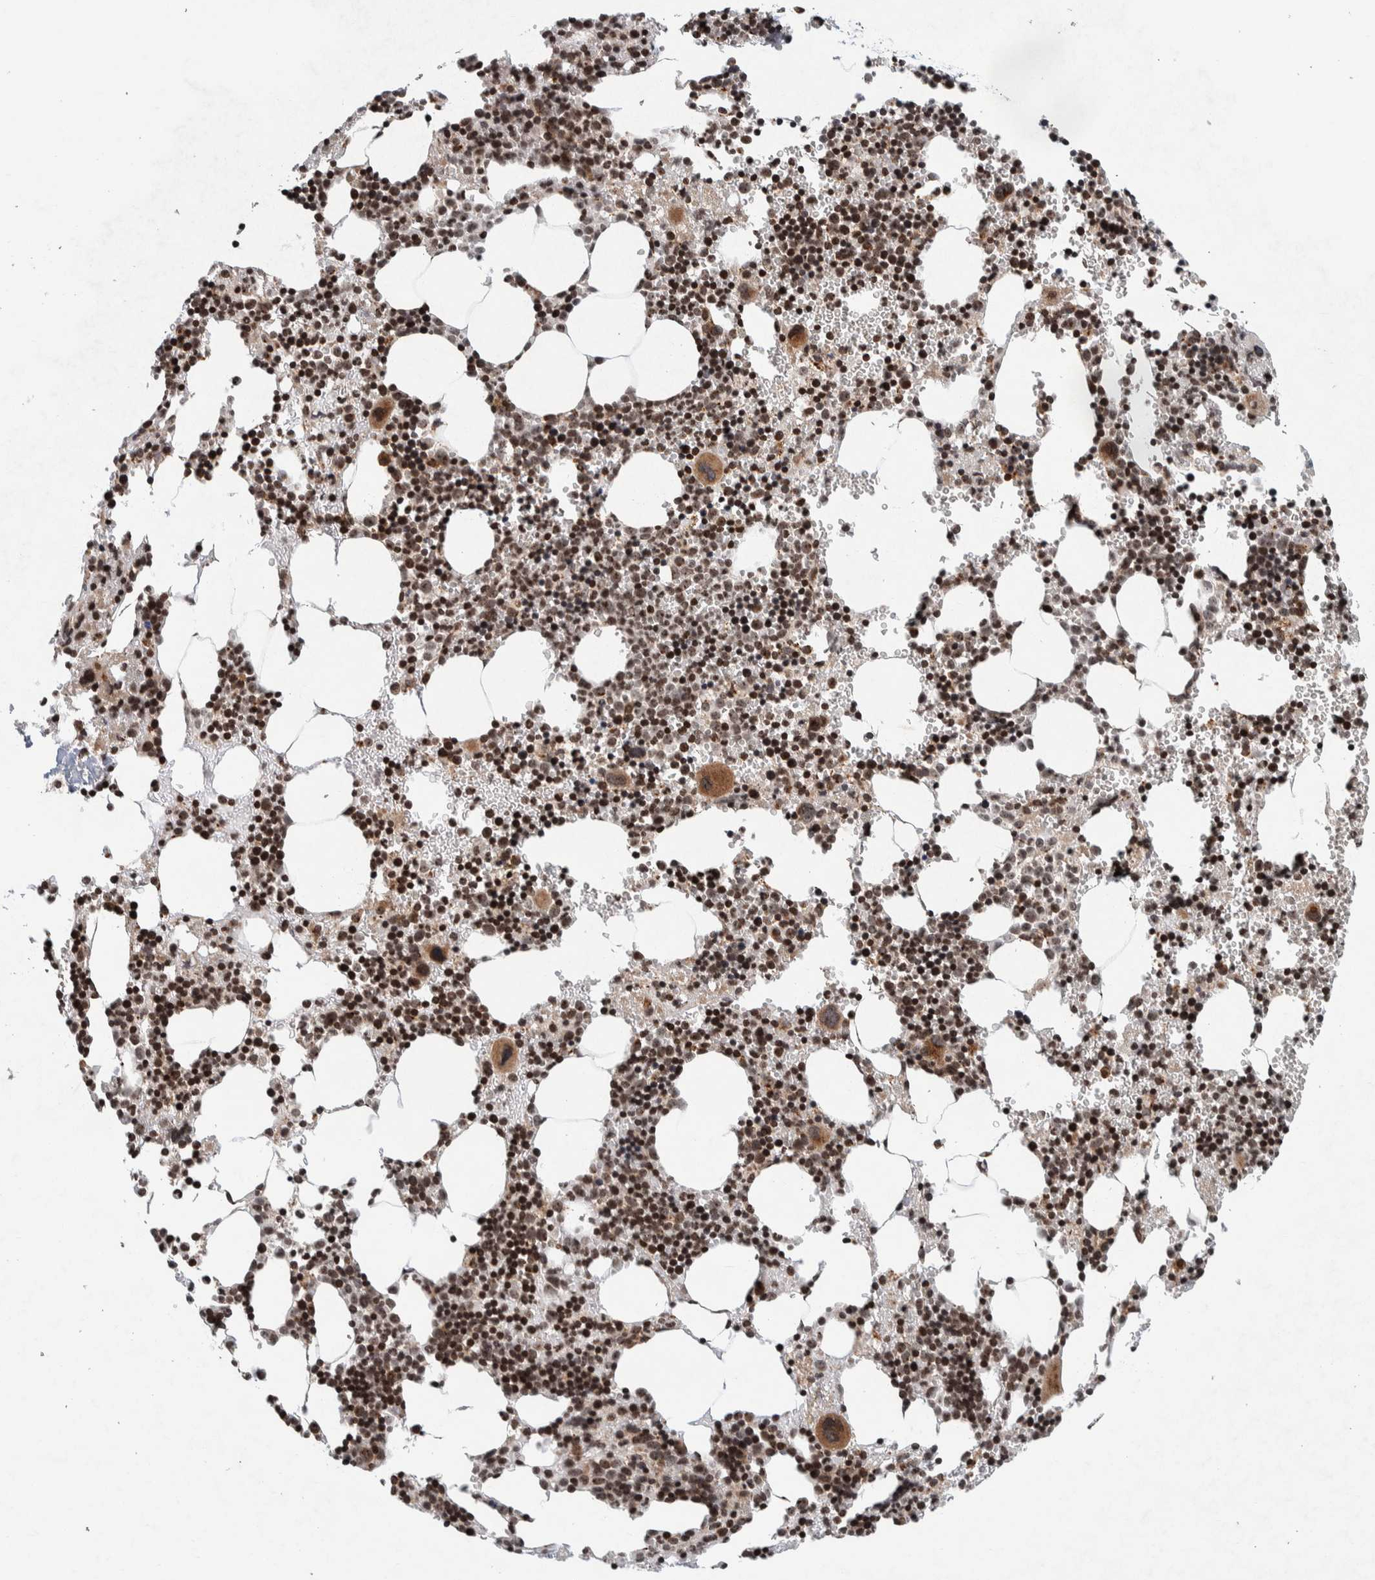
{"staining": {"intensity": "moderate", "quantity": ">75%", "location": "cytoplasmic/membranous"}, "tissue": "bone marrow", "cell_type": "Hematopoietic cells", "image_type": "normal", "snomed": [{"axis": "morphology", "description": "Normal tissue, NOS"}, {"axis": "morphology", "description": "Inflammation, NOS"}, {"axis": "topography", "description": "Bone marrow"}], "caption": "This photomicrograph shows immunohistochemistry (IHC) staining of unremarkable human bone marrow, with medium moderate cytoplasmic/membranous staining in approximately >75% of hematopoietic cells.", "gene": "CCDC182", "patient": {"sex": "male", "age": 31}}